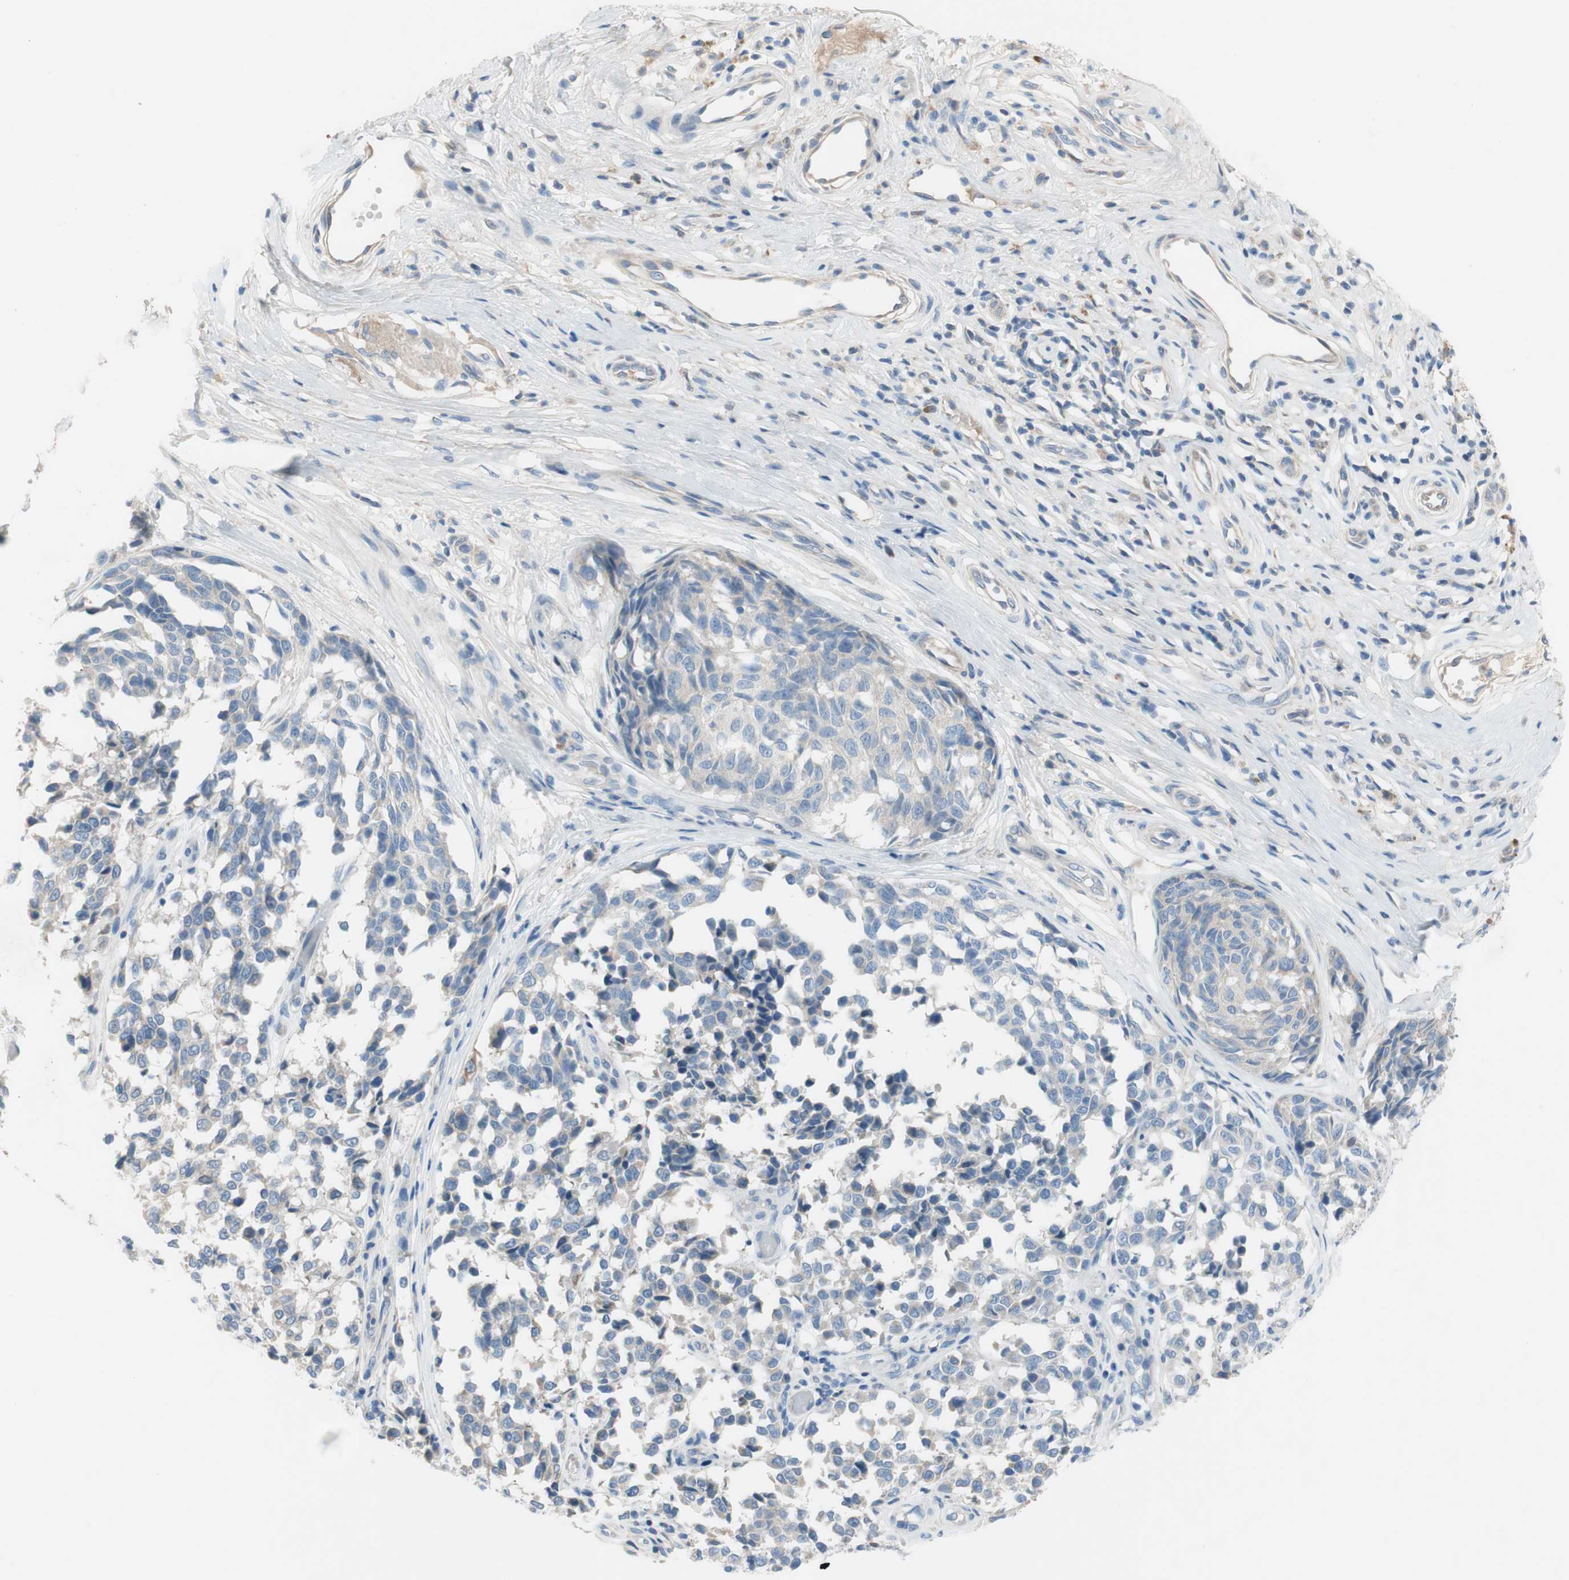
{"staining": {"intensity": "negative", "quantity": "none", "location": "none"}, "tissue": "melanoma", "cell_type": "Tumor cells", "image_type": "cancer", "snomed": [{"axis": "morphology", "description": "Malignant melanoma, NOS"}, {"axis": "topography", "description": "Skin"}], "caption": "DAB immunohistochemical staining of melanoma shows no significant positivity in tumor cells.", "gene": "FDFT1", "patient": {"sex": "female", "age": 64}}